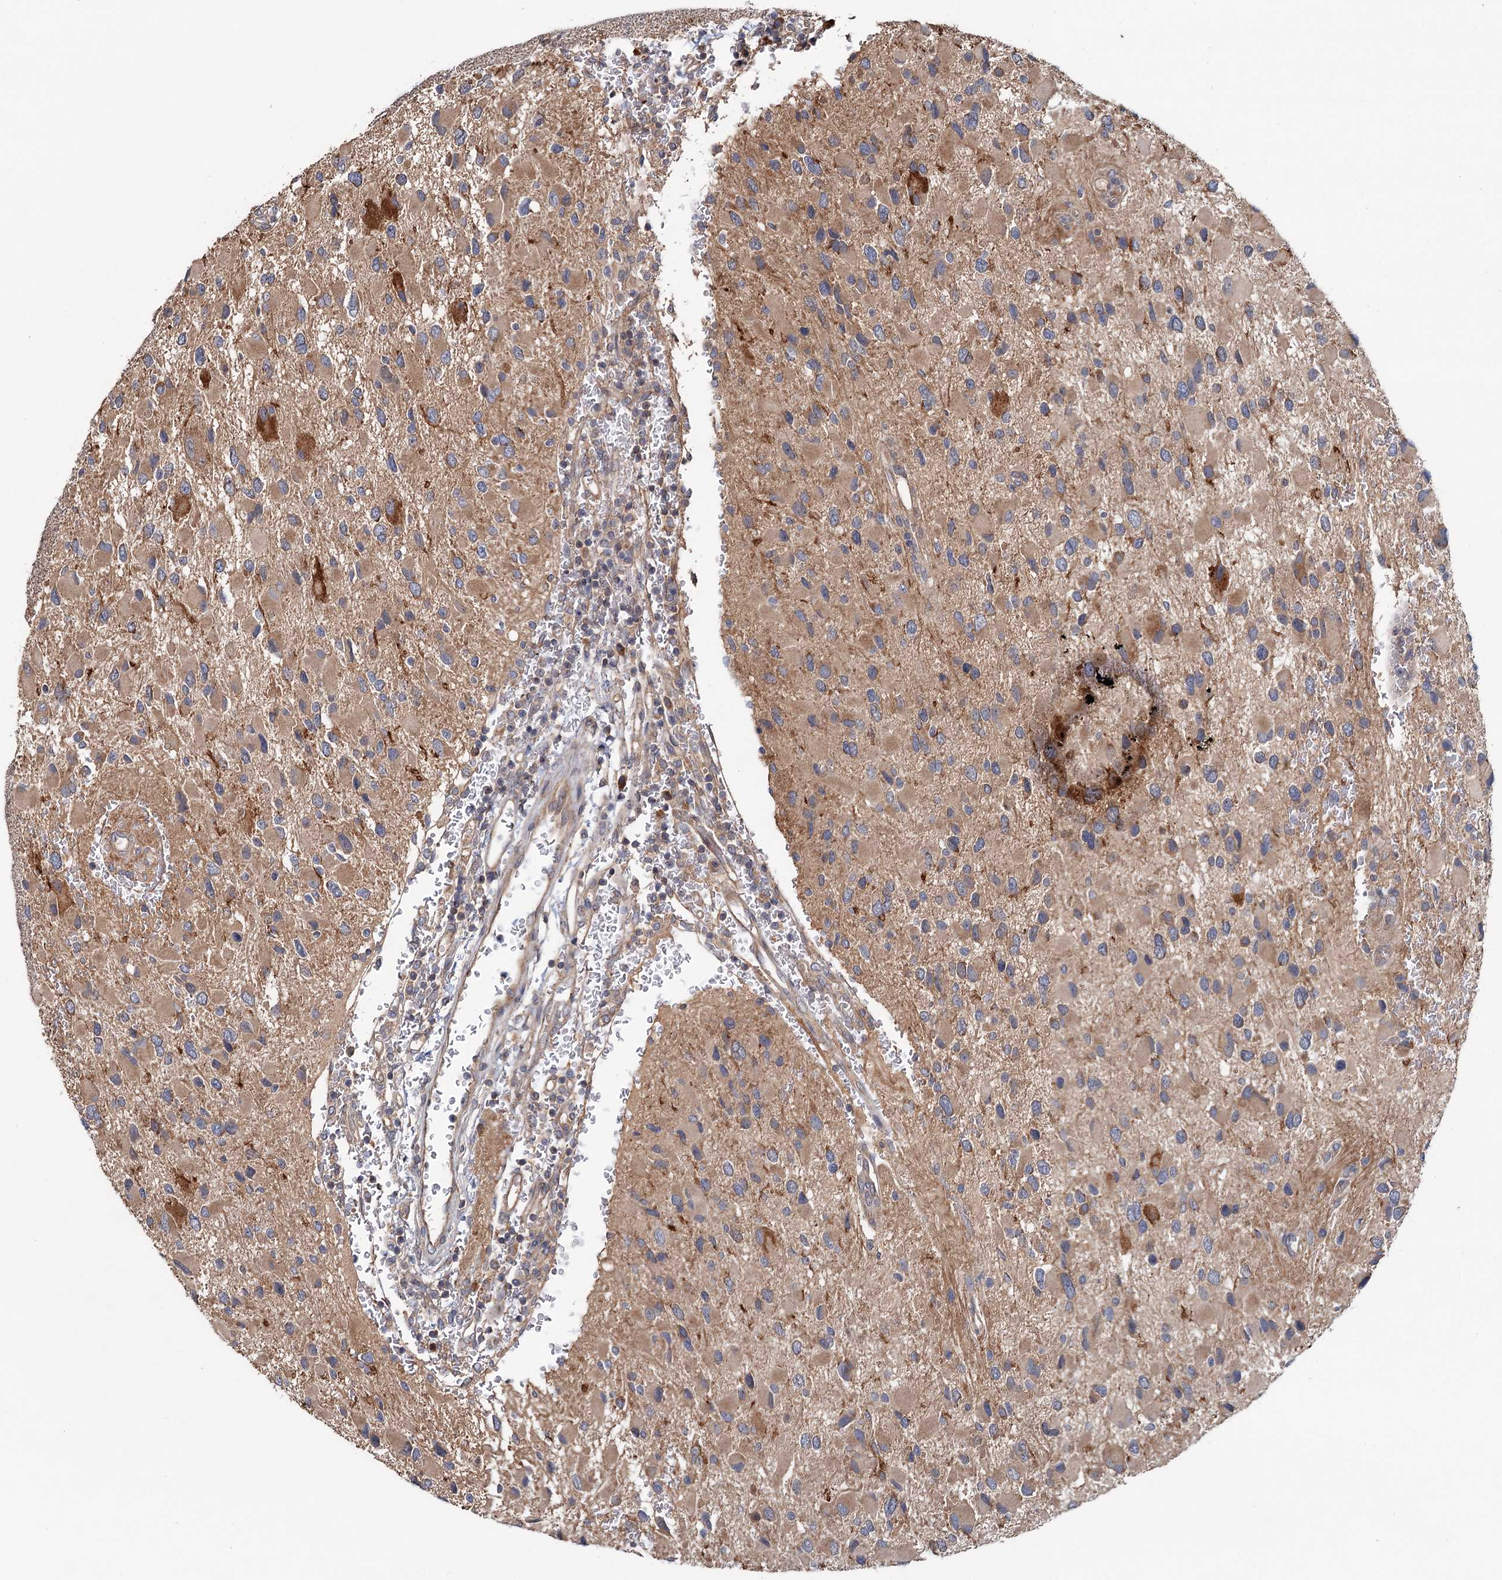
{"staining": {"intensity": "weak", "quantity": "25%-75%", "location": "cytoplasmic/membranous"}, "tissue": "glioma", "cell_type": "Tumor cells", "image_type": "cancer", "snomed": [{"axis": "morphology", "description": "Glioma, malignant, High grade"}, {"axis": "topography", "description": "Brain"}], "caption": "High-grade glioma (malignant) was stained to show a protein in brown. There is low levels of weak cytoplasmic/membranous staining in about 25%-75% of tumor cells. (DAB IHC with brightfield microscopy, high magnification).", "gene": "MTRR", "patient": {"sex": "male", "age": 53}}